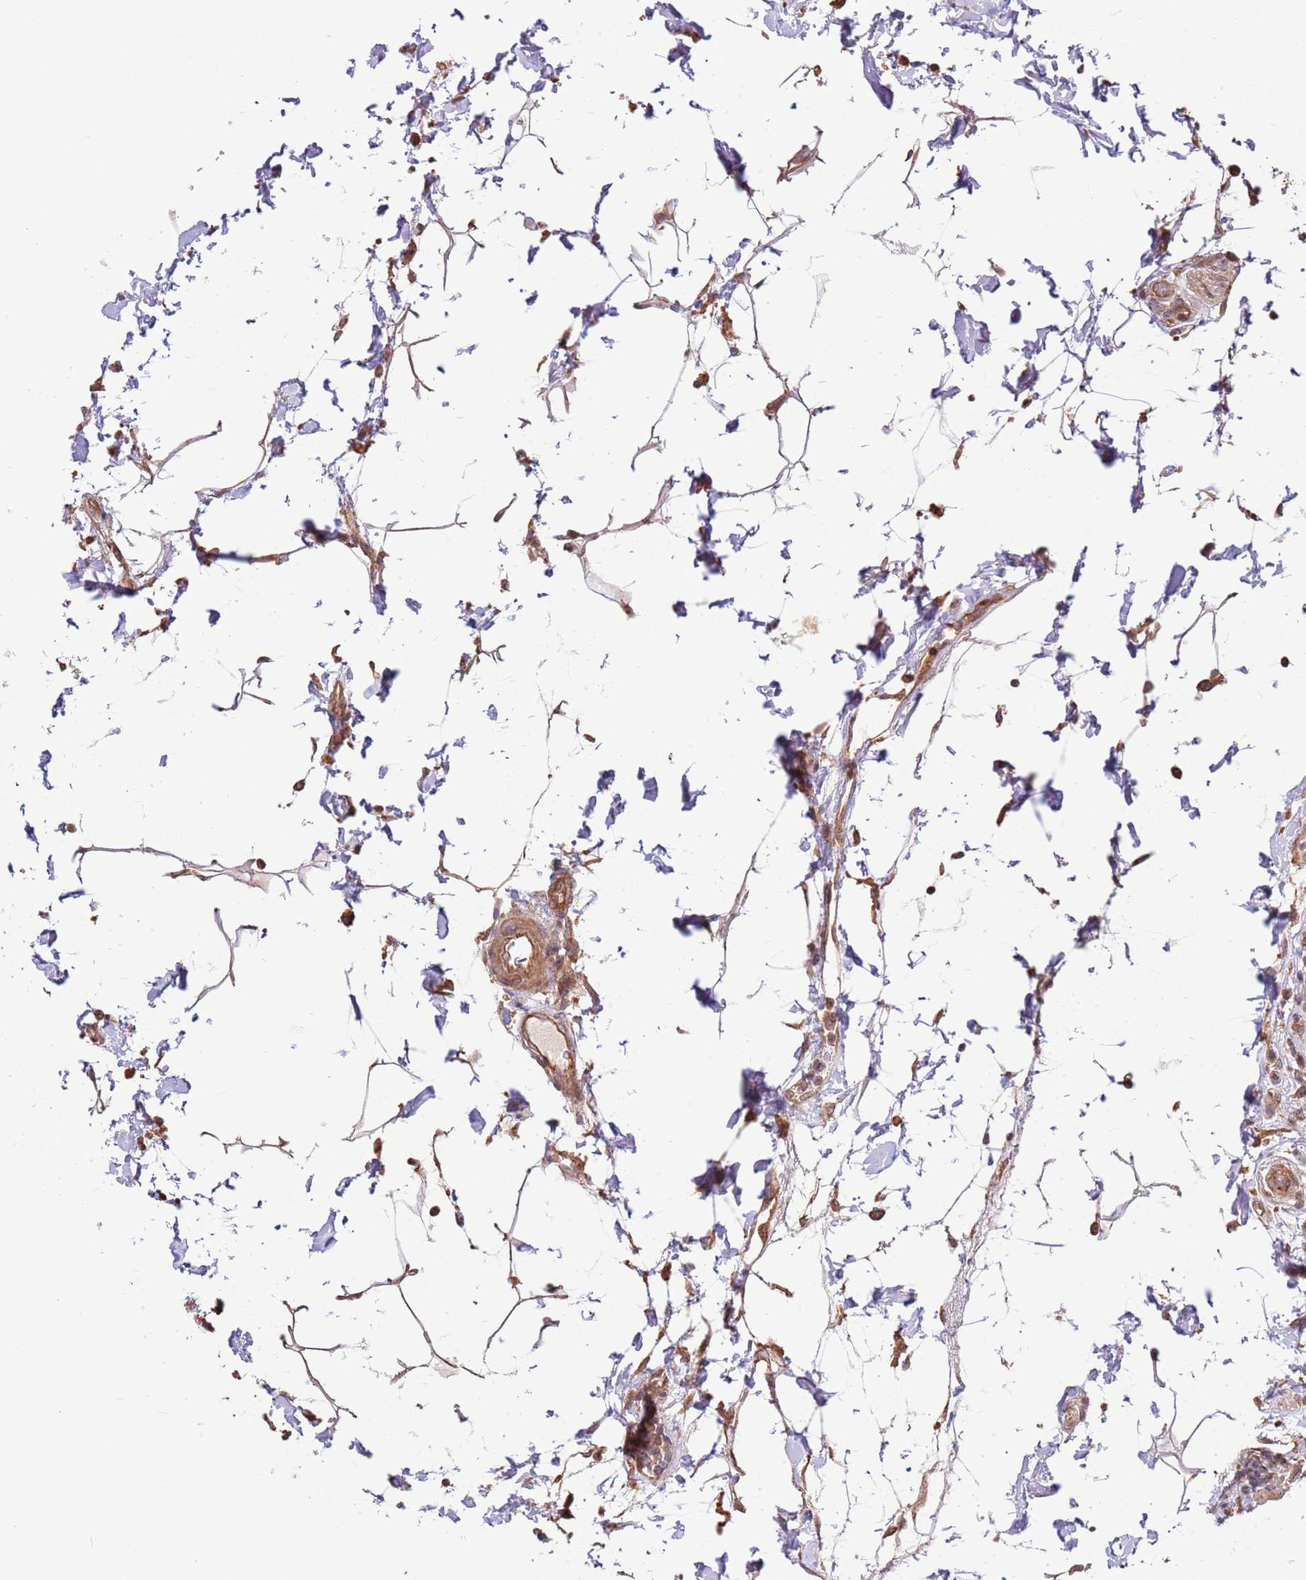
{"staining": {"intensity": "moderate", "quantity": ">75%", "location": "cytoplasmic/membranous"}, "tissue": "colon", "cell_type": "Endothelial cells", "image_type": "normal", "snomed": [{"axis": "morphology", "description": "Normal tissue, NOS"}, {"axis": "topography", "description": "Colon"}], "caption": "The photomicrograph demonstrates immunohistochemical staining of benign colon. There is moderate cytoplasmic/membranous staining is seen in approximately >75% of endothelial cells.", "gene": "CCDC112", "patient": {"sex": "female", "age": 79}}